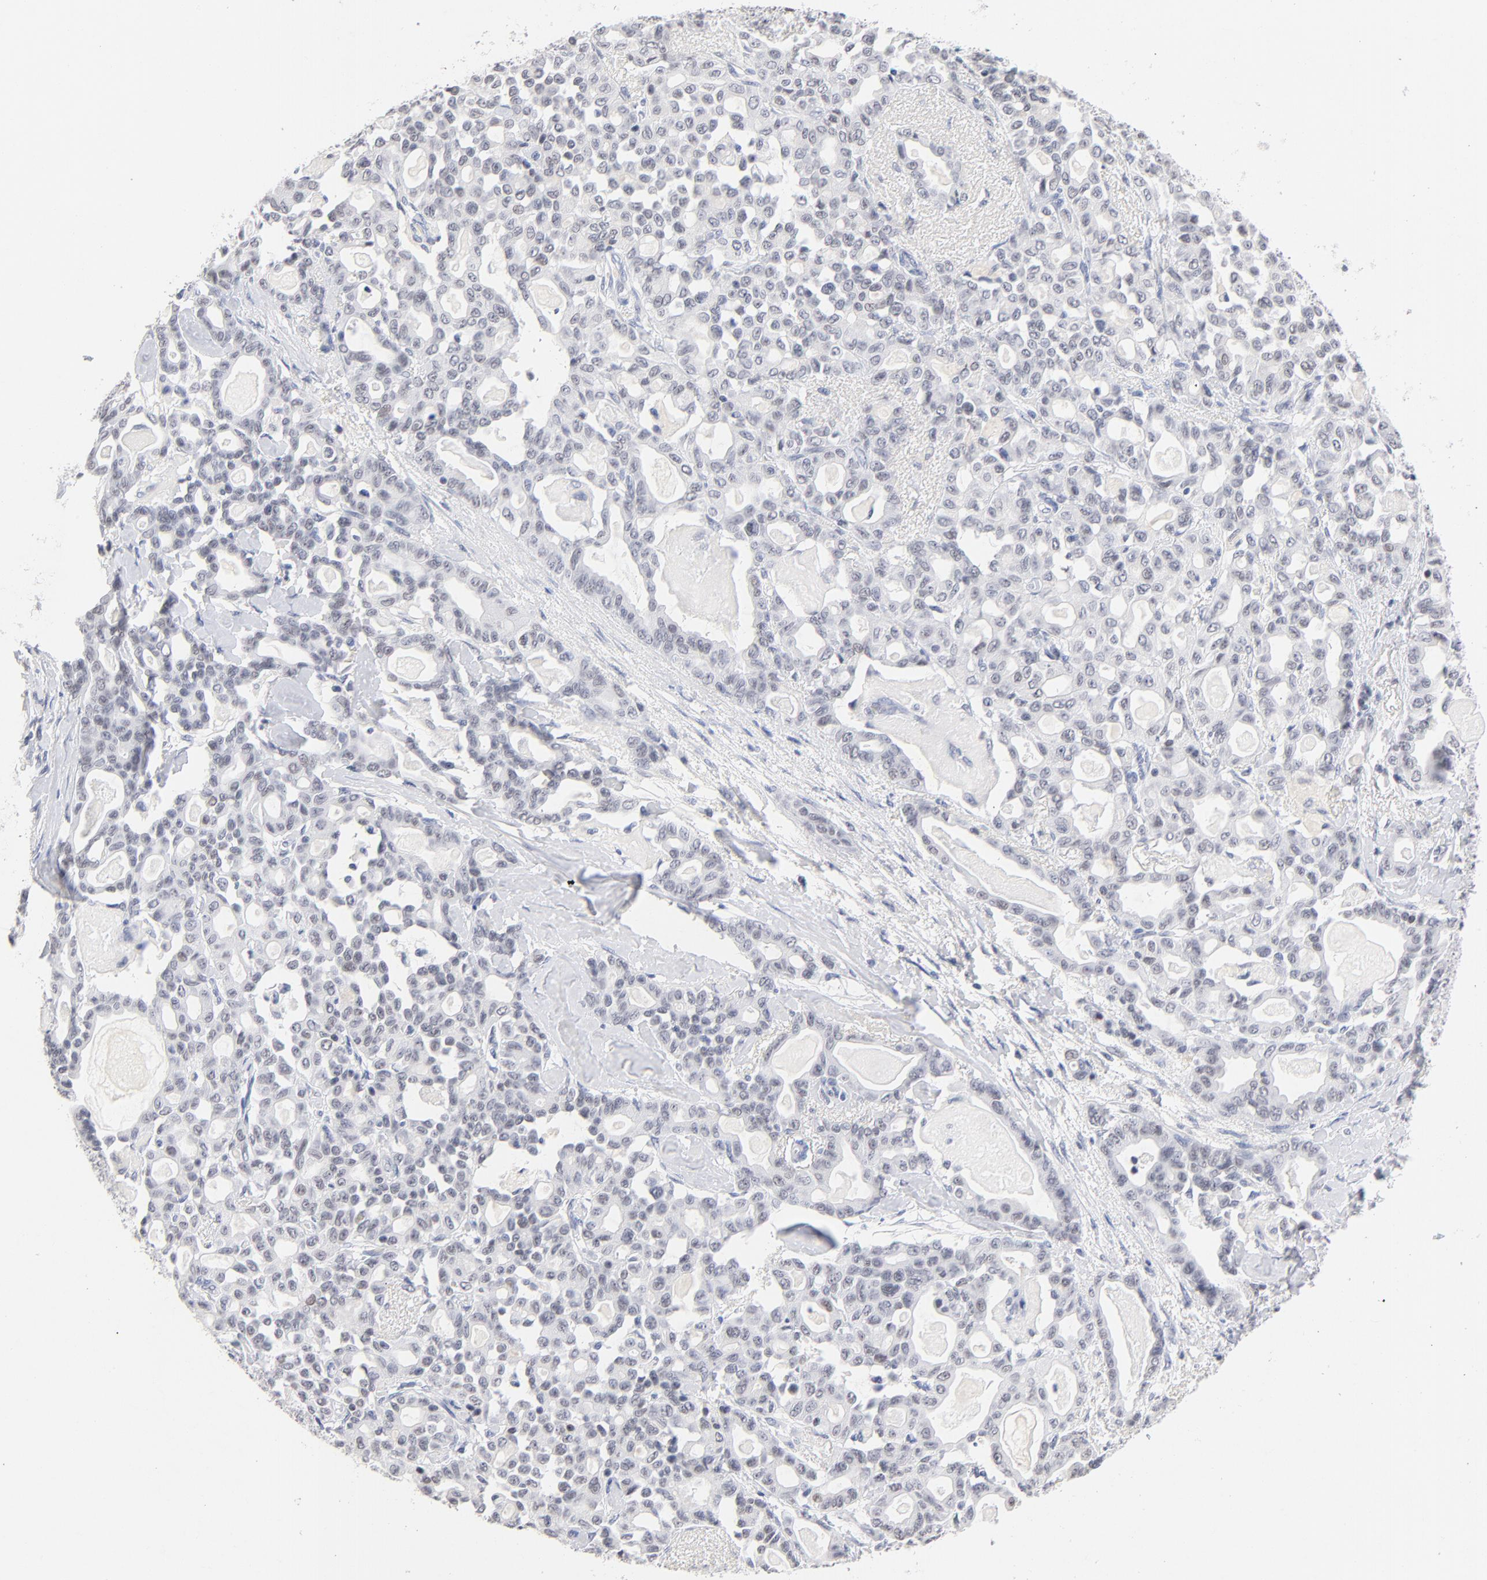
{"staining": {"intensity": "negative", "quantity": "none", "location": "none"}, "tissue": "pancreatic cancer", "cell_type": "Tumor cells", "image_type": "cancer", "snomed": [{"axis": "morphology", "description": "Adenocarcinoma, NOS"}, {"axis": "topography", "description": "Pancreas"}], "caption": "Tumor cells are negative for brown protein staining in adenocarcinoma (pancreatic). Brightfield microscopy of IHC stained with DAB (brown) and hematoxylin (blue), captured at high magnification.", "gene": "ORC2", "patient": {"sex": "male", "age": 63}}